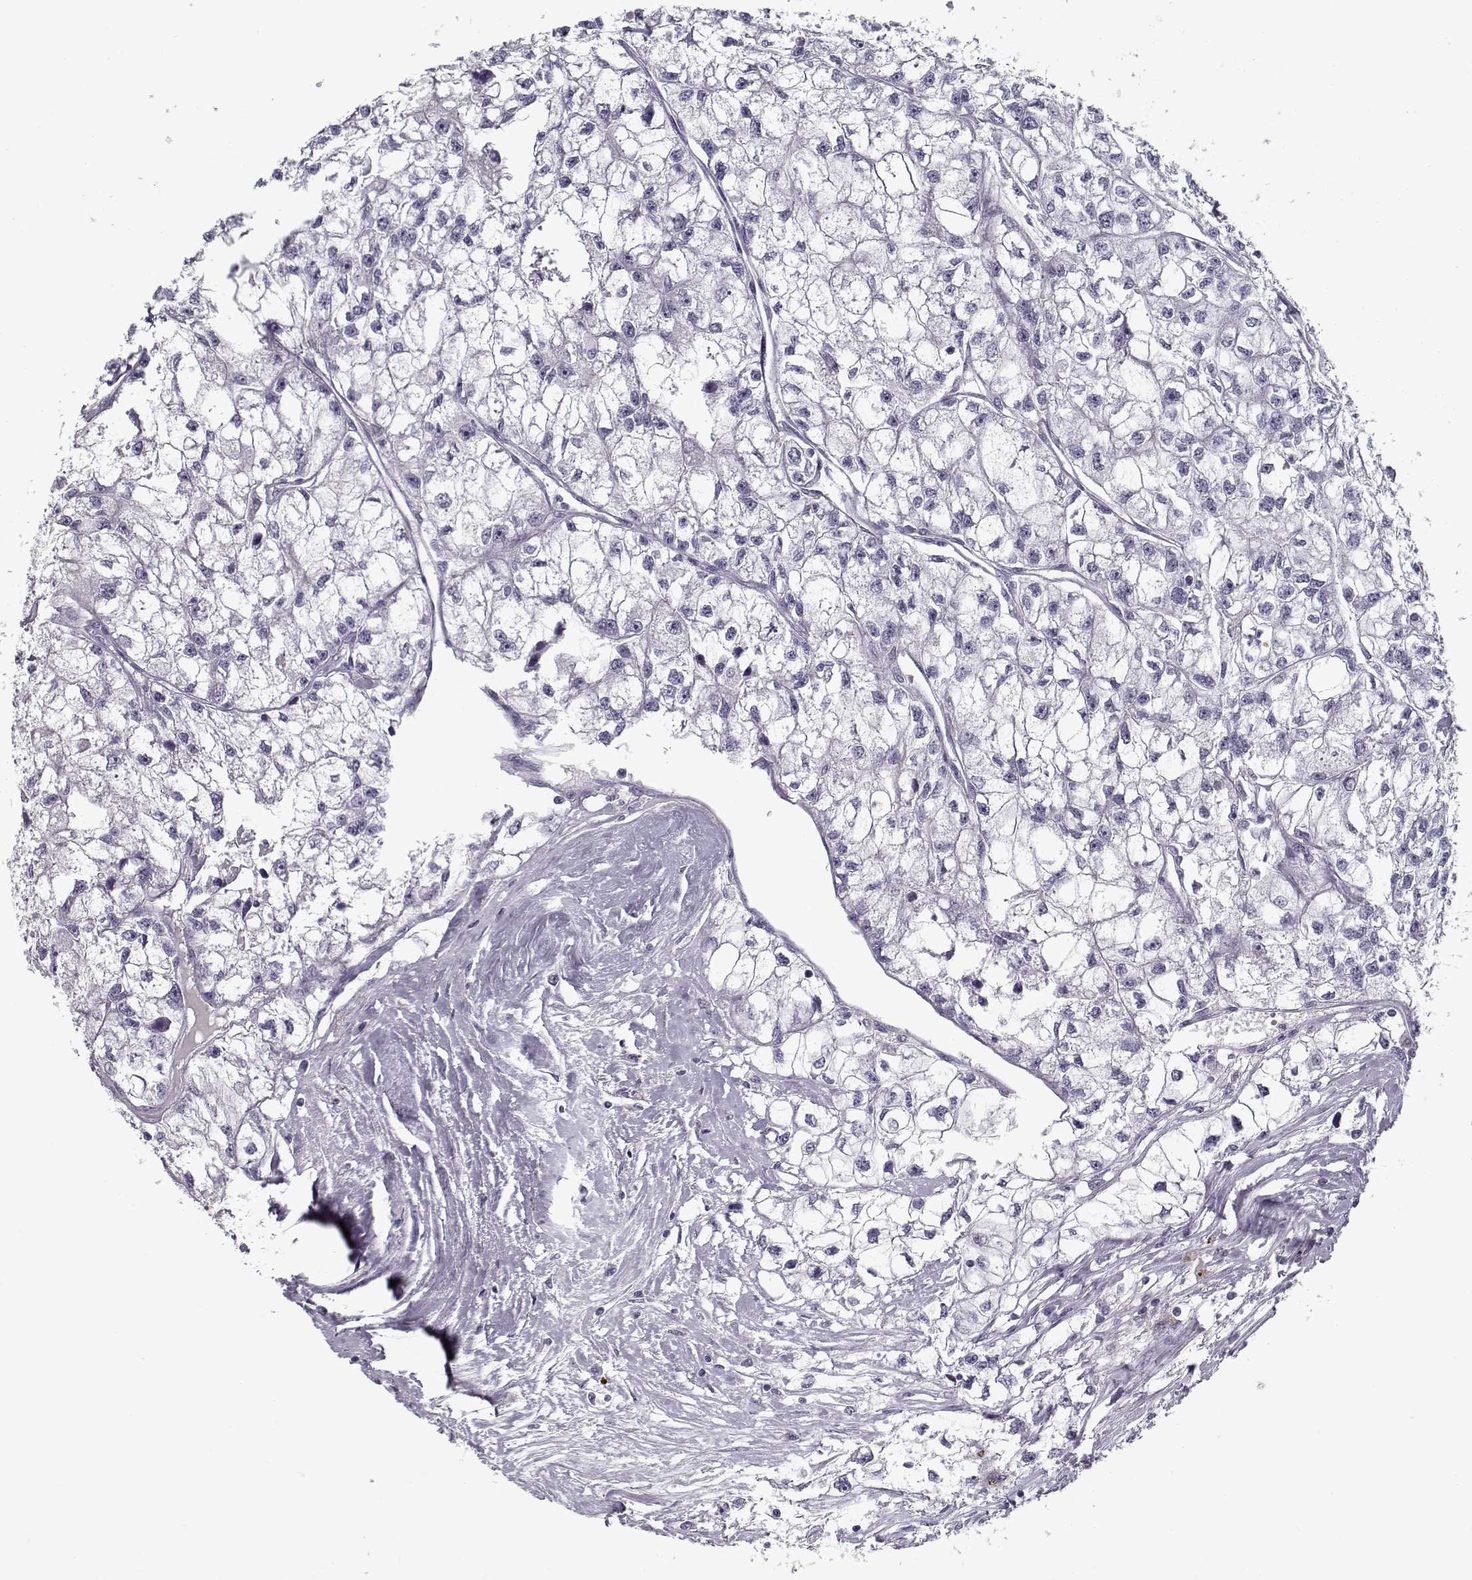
{"staining": {"intensity": "negative", "quantity": "none", "location": "none"}, "tissue": "renal cancer", "cell_type": "Tumor cells", "image_type": "cancer", "snomed": [{"axis": "morphology", "description": "Adenocarcinoma, NOS"}, {"axis": "topography", "description": "Kidney"}], "caption": "Immunohistochemical staining of renal cancer reveals no significant positivity in tumor cells. Nuclei are stained in blue.", "gene": "SPACA9", "patient": {"sex": "male", "age": 56}}